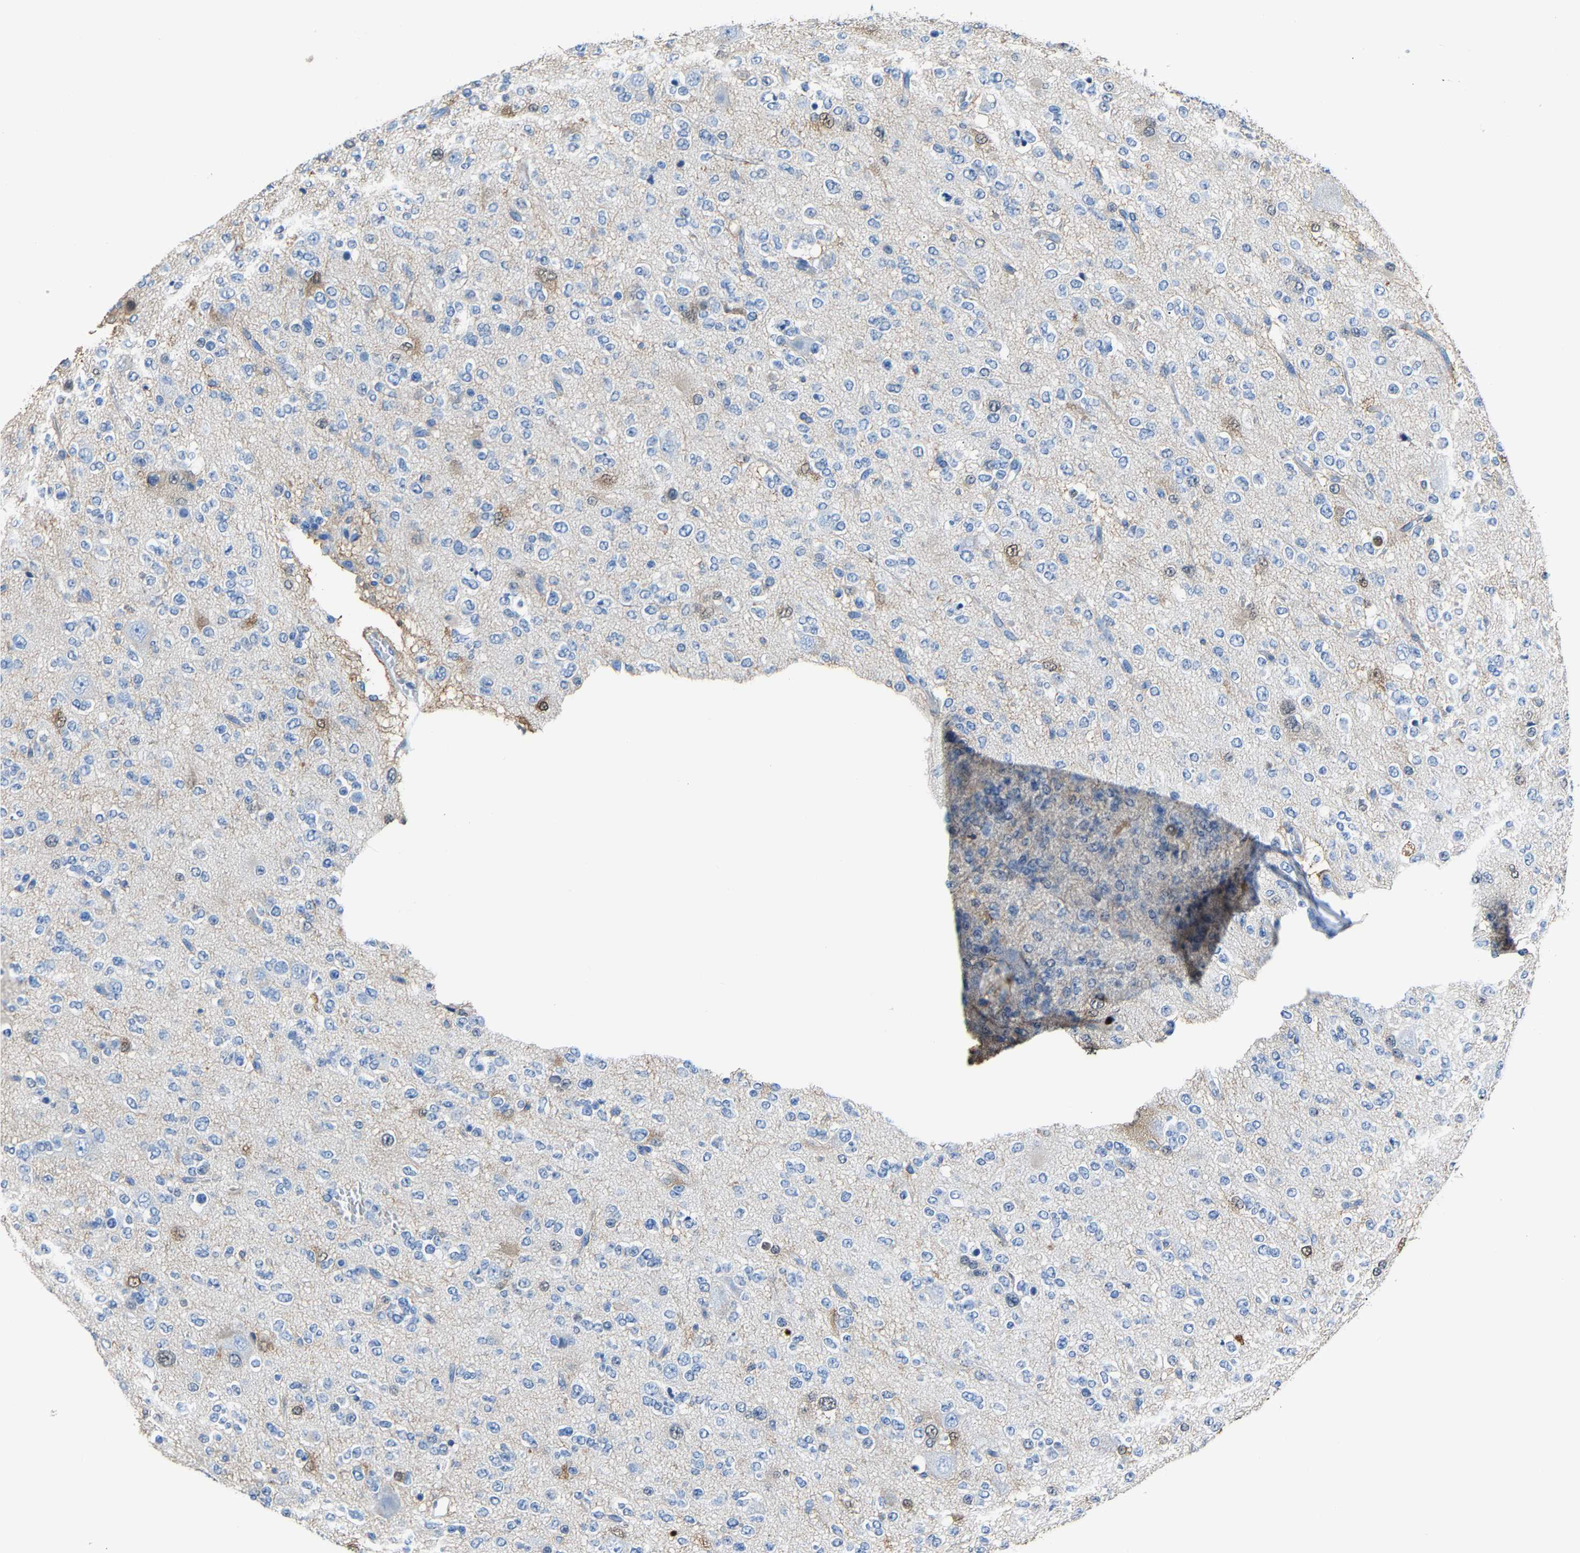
{"staining": {"intensity": "negative", "quantity": "none", "location": "none"}, "tissue": "glioma", "cell_type": "Tumor cells", "image_type": "cancer", "snomed": [{"axis": "morphology", "description": "Glioma, malignant, Low grade"}, {"axis": "topography", "description": "Brain"}], "caption": "An image of glioma stained for a protein reveals no brown staining in tumor cells.", "gene": "S100P", "patient": {"sex": "male", "age": 38}}